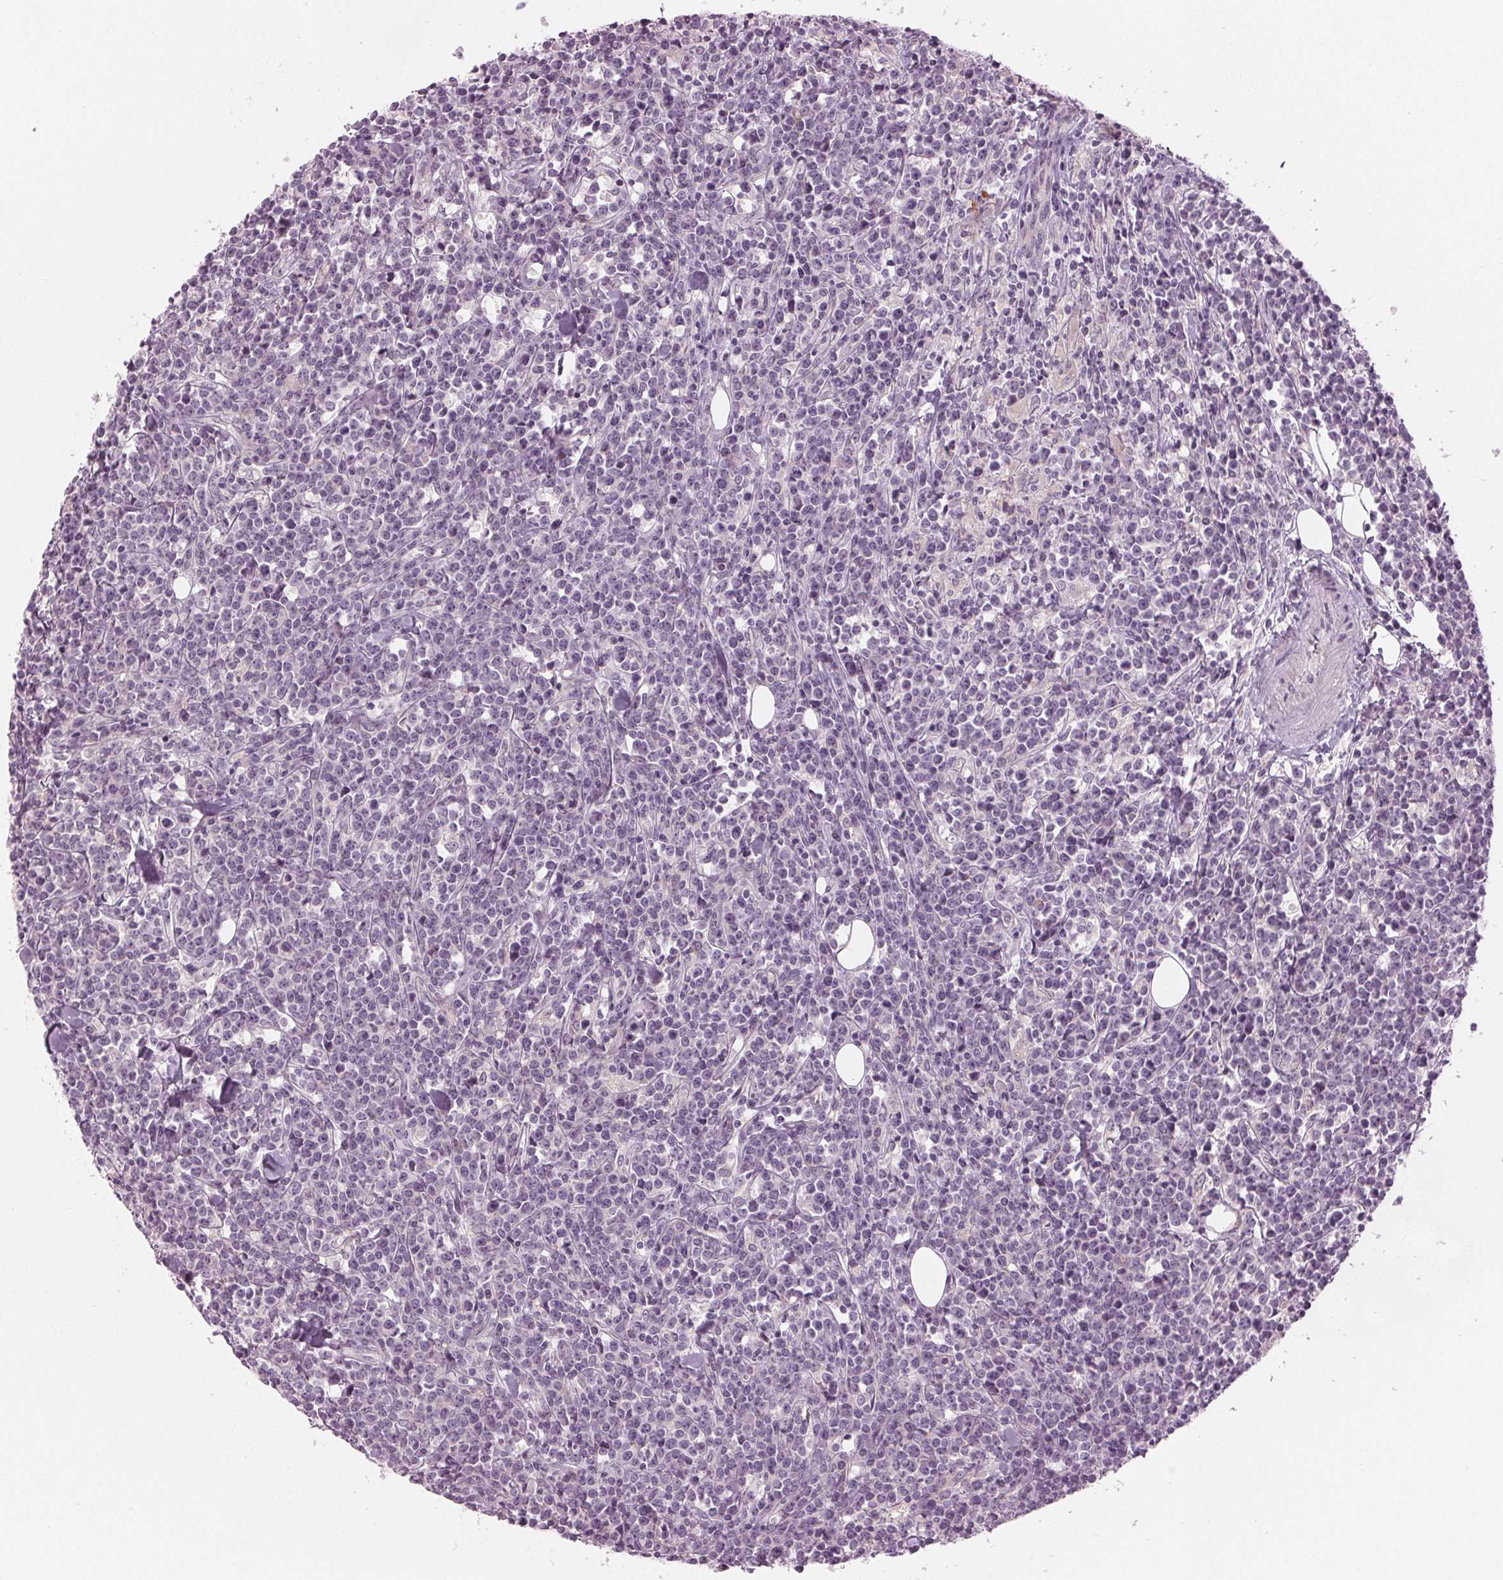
{"staining": {"intensity": "negative", "quantity": "none", "location": "none"}, "tissue": "lymphoma", "cell_type": "Tumor cells", "image_type": "cancer", "snomed": [{"axis": "morphology", "description": "Malignant lymphoma, non-Hodgkin's type, High grade"}, {"axis": "topography", "description": "Small intestine"}], "caption": "DAB immunohistochemical staining of human malignant lymphoma, non-Hodgkin's type (high-grade) exhibits no significant expression in tumor cells.", "gene": "PRAP1", "patient": {"sex": "female", "age": 56}}